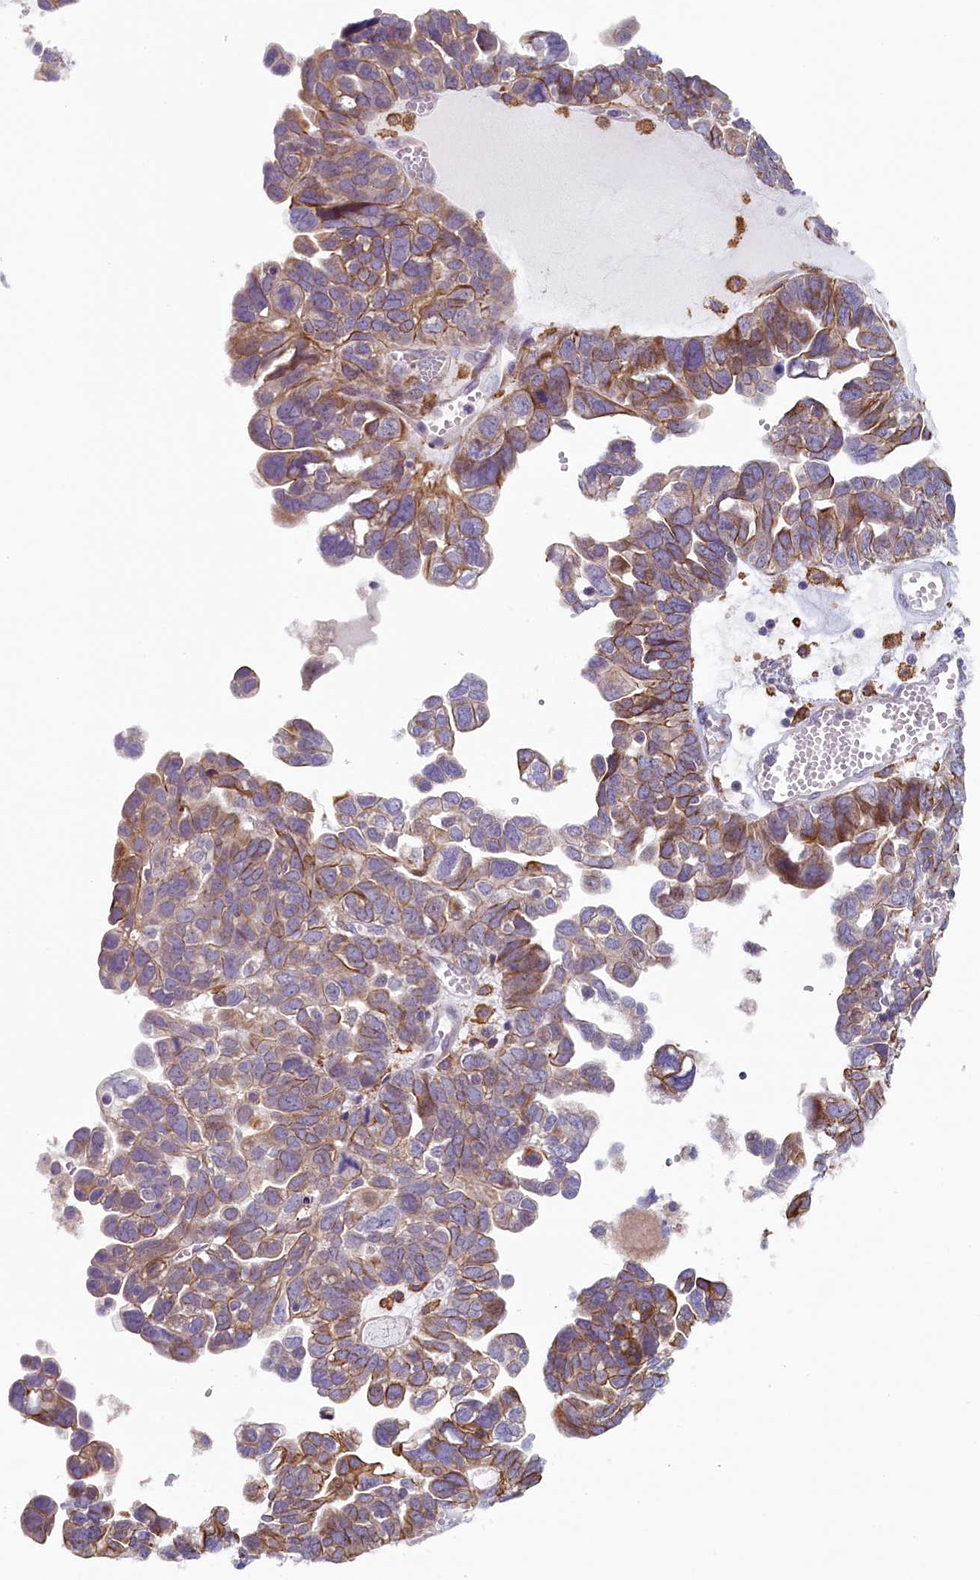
{"staining": {"intensity": "moderate", "quantity": "25%-75%", "location": "cytoplasmic/membranous"}, "tissue": "ovarian cancer", "cell_type": "Tumor cells", "image_type": "cancer", "snomed": [{"axis": "morphology", "description": "Cystadenocarcinoma, serous, NOS"}, {"axis": "topography", "description": "Ovary"}], "caption": "Ovarian serous cystadenocarcinoma was stained to show a protein in brown. There is medium levels of moderate cytoplasmic/membranous expression in approximately 25%-75% of tumor cells.", "gene": "ANKRD39", "patient": {"sex": "female", "age": 79}}